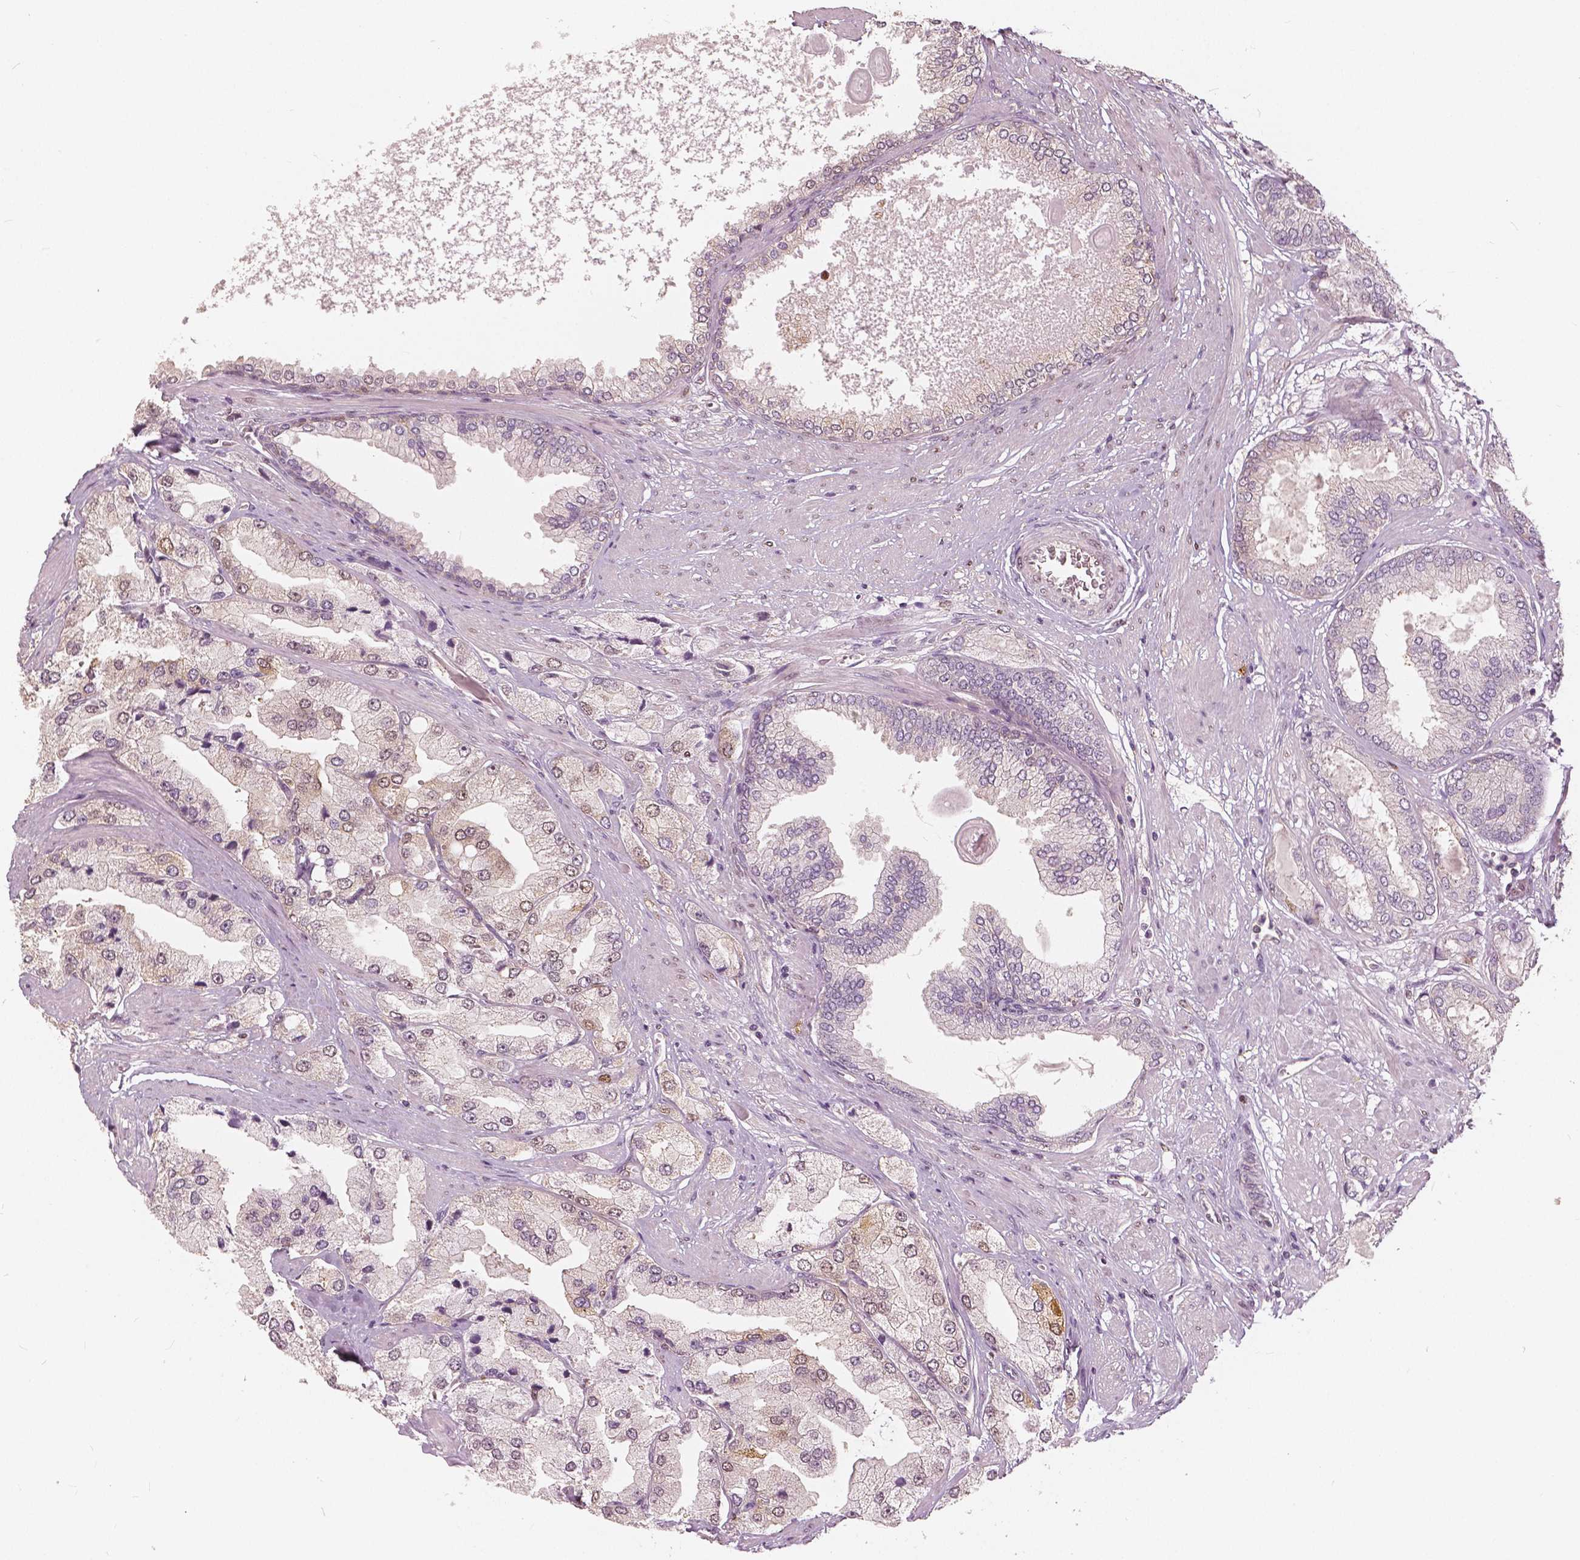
{"staining": {"intensity": "moderate", "quantity": "<25%", "location": "nuclear"}, "tissue": "prostate cancer", "cell_type": "Tumor cells", "image_type": "cancer", "snomed": [{"axis": "morphology", "description": "Adenocarcinoma, High grade"}, {"axis": "topography", "description": "Prostate"}], "caption": "Immunohistochemistry (IHC) of prostate adenocarcinoma (high-grade) reveals low levels of moderate nuclear expression in about <25% of tumor cells.", "gene": "SQSTM1", "patient": {"sex": "male", "age": 68}}